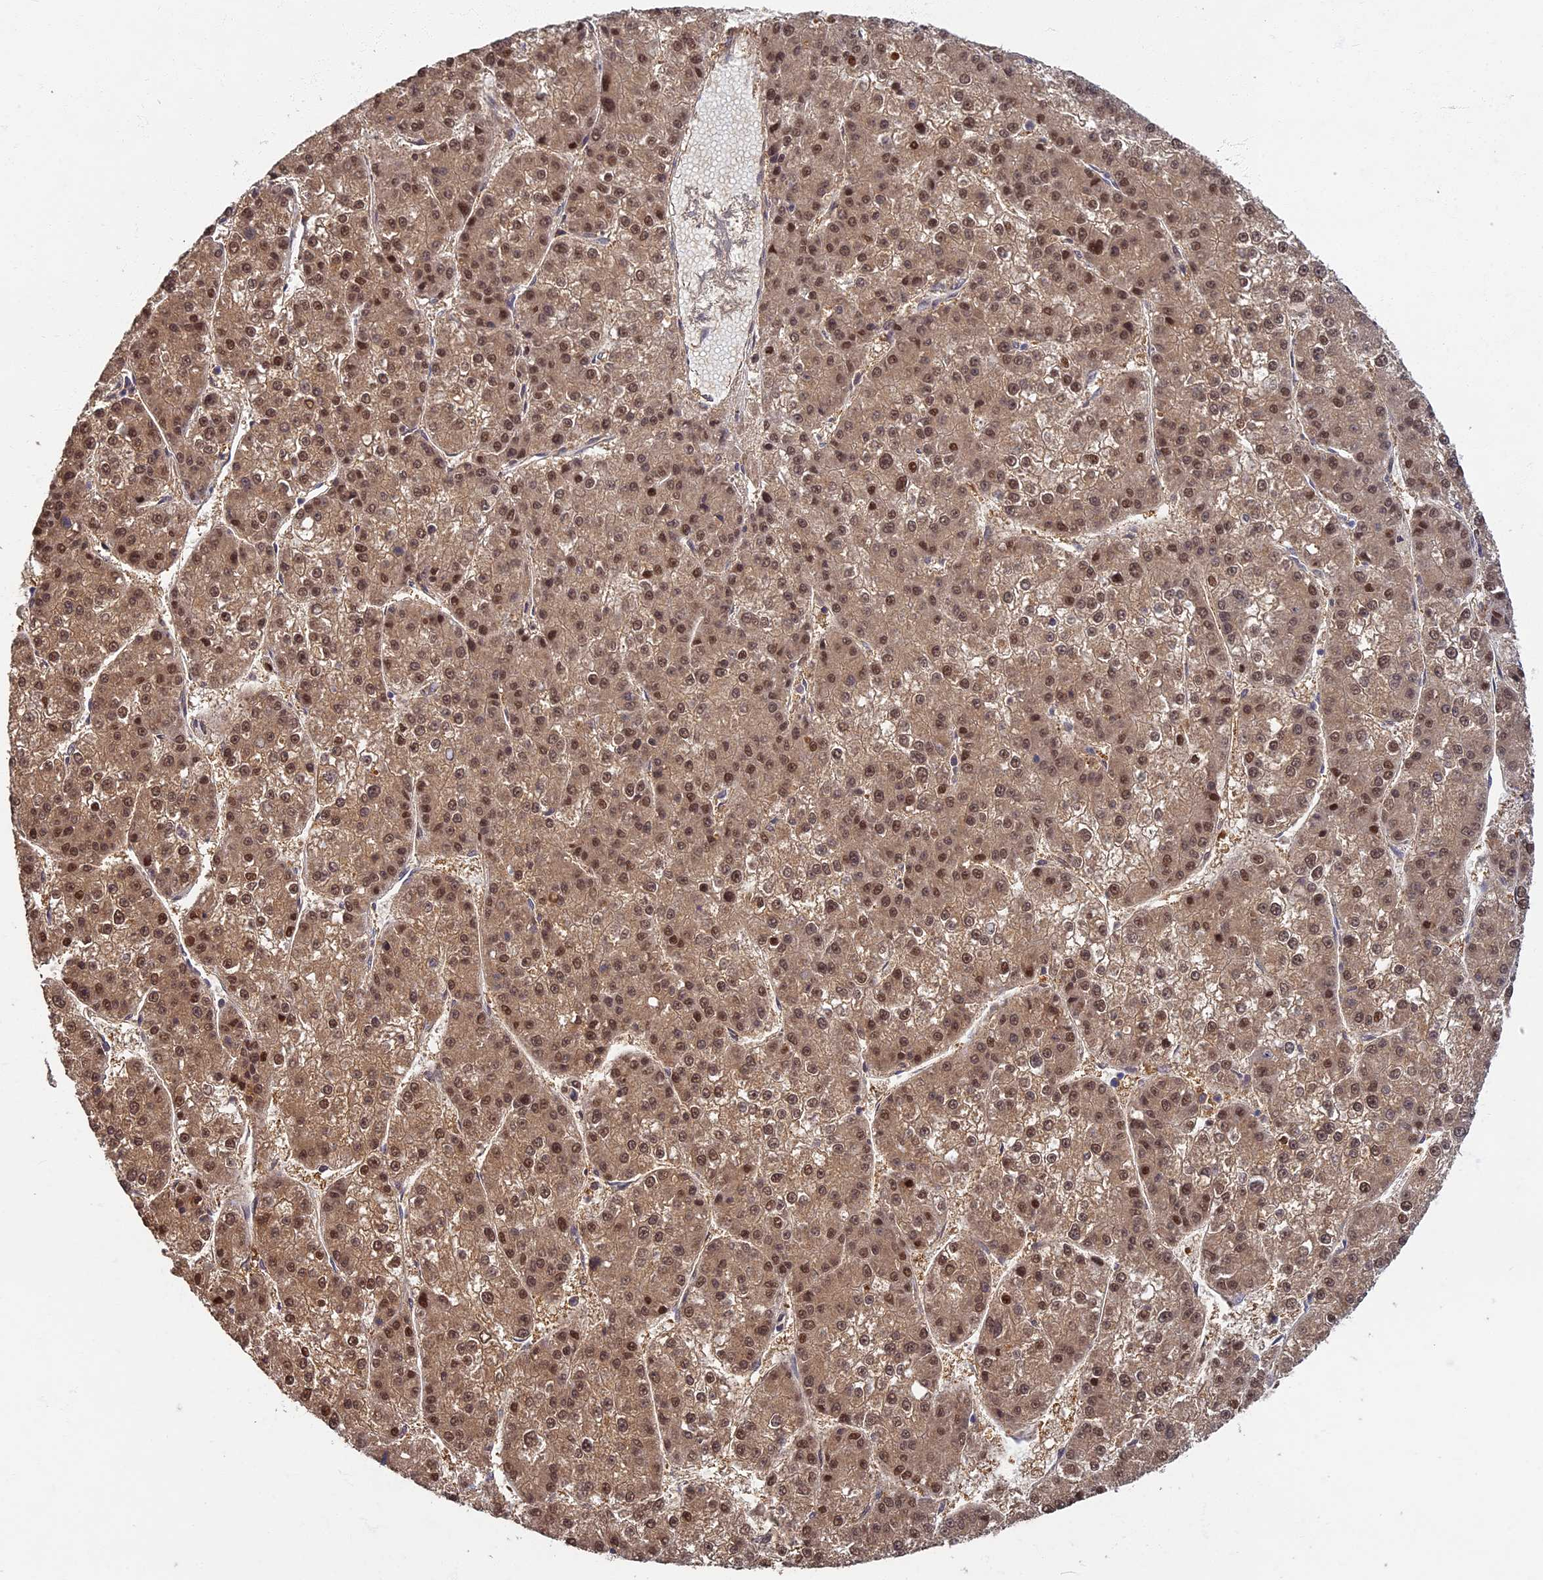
{"staining": {"intensity": "moderate", "quantity": ">75%", "location": "cytoplasmic/membranous,nuclear"}, "tissue": "liver cancer", "cell_type": "Tumor cells", "image_type": "cancer", "snomed": [{"axis": "morphology", "description": "Carcinoma, Hepatocellular, NOS"}, {"axis": "topography", "description": "Liver"}], "caption": "Immunohistochemical staining of hepatocellular carcinoma (liver) reveals medium levels of moderate cytoplasmic/membranous and nuclear positivity in about >75% of tumor cells. The staining was performed using DAB (3,3'-diaminobenzidine) to visualize the protein expression in brown, while the nuclei were stained in blue with hematoxylin (Magnification: 20x).", "gene": "RSPH3", "patient": {"sex": "female", "age": 73}}